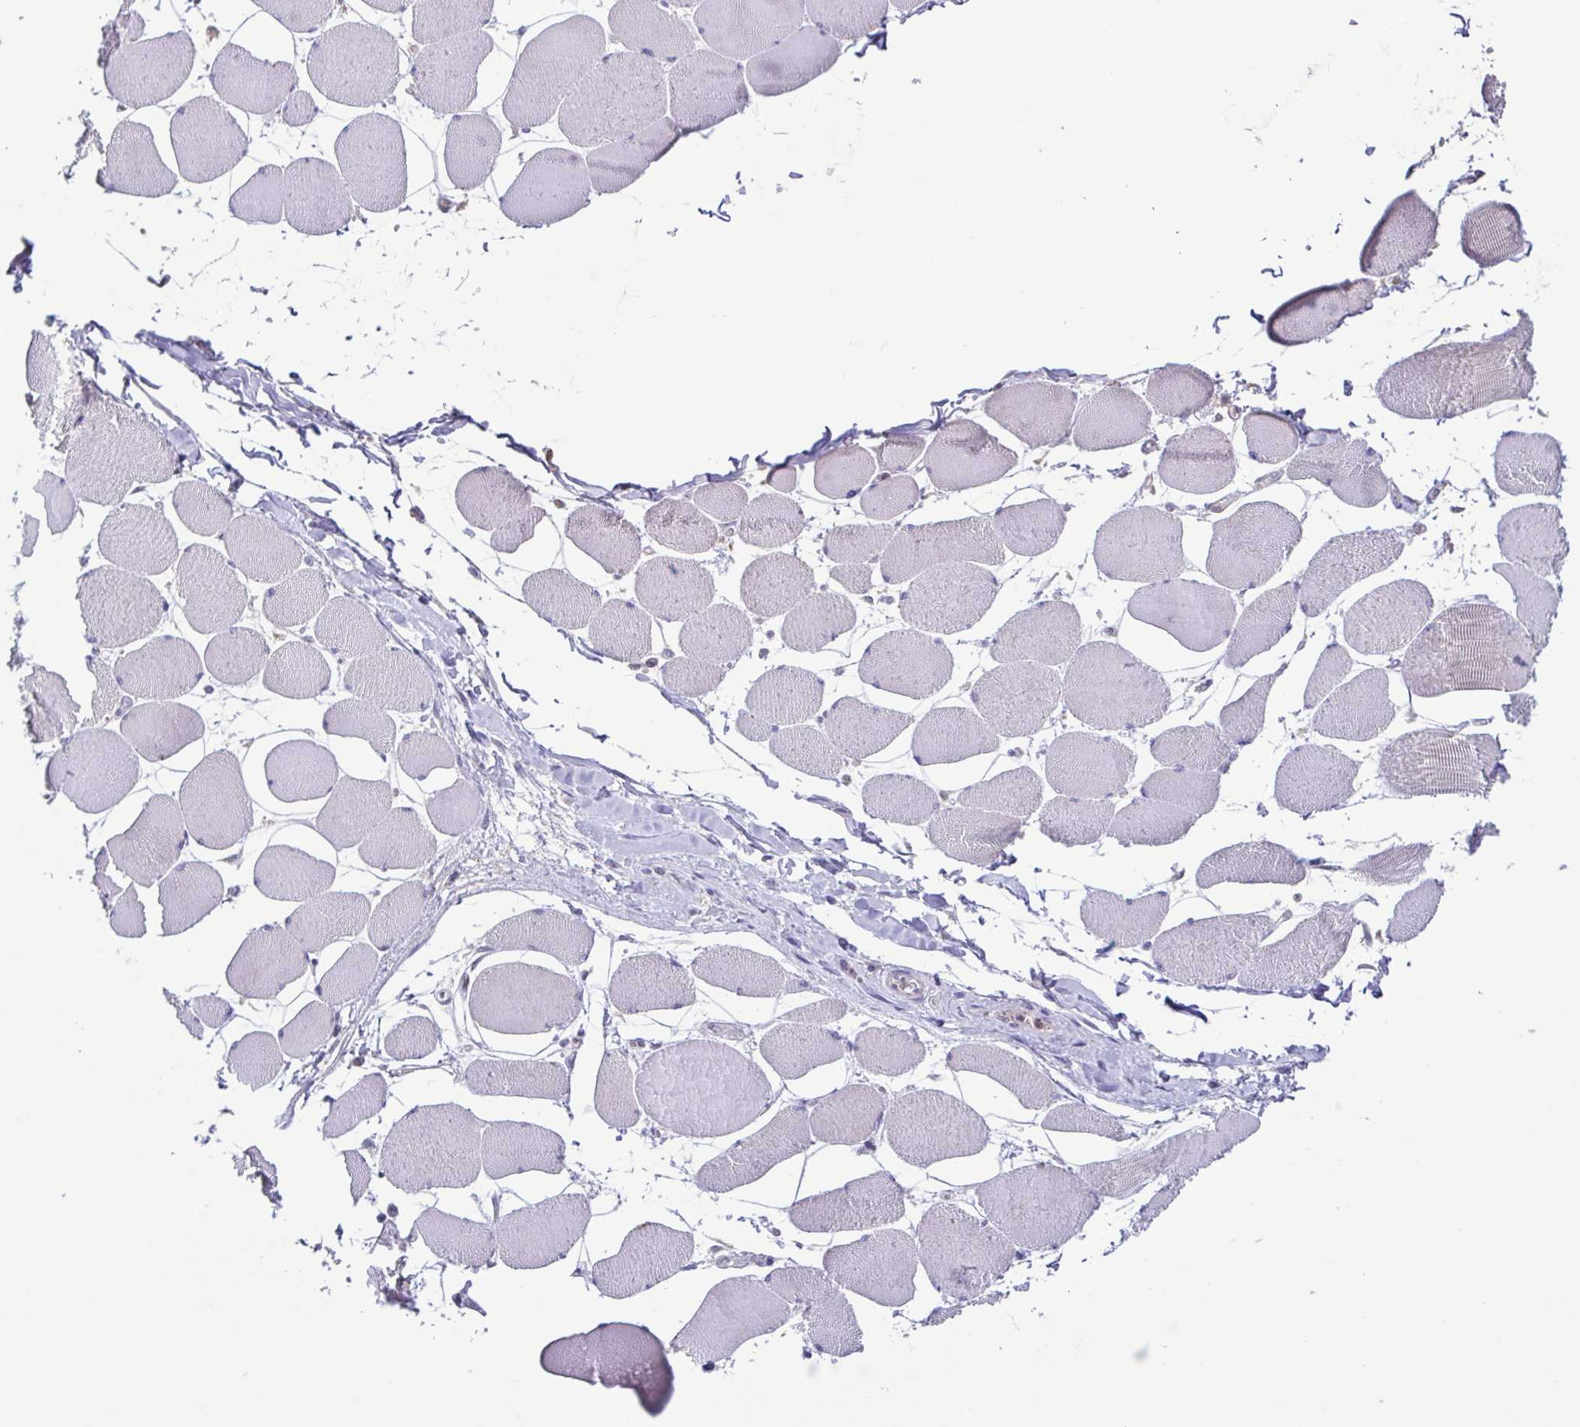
{"staining": {"intensity": "weak", "quantity": "25%-75%", "location": "cytoplasmic/membranous"}, "tissue": "skeletal muscle", "cell_type": "Myocytes", "image_type": "normal", "snomed": [{"axis": "morphology", "description": "Normal tissue, NOS"}, {"axis": "topography", "description": "Skeletal muscle"}], "caption": "Immunohistochemical staining of normal human skeletal muscle demonstrates 25%-75% levels of weak cytoplasmic/membranous protein expression in about 25%-75% of myocytes.", "gene": "ACTRT3", "patient": {"sex": "female", "age": 75}}